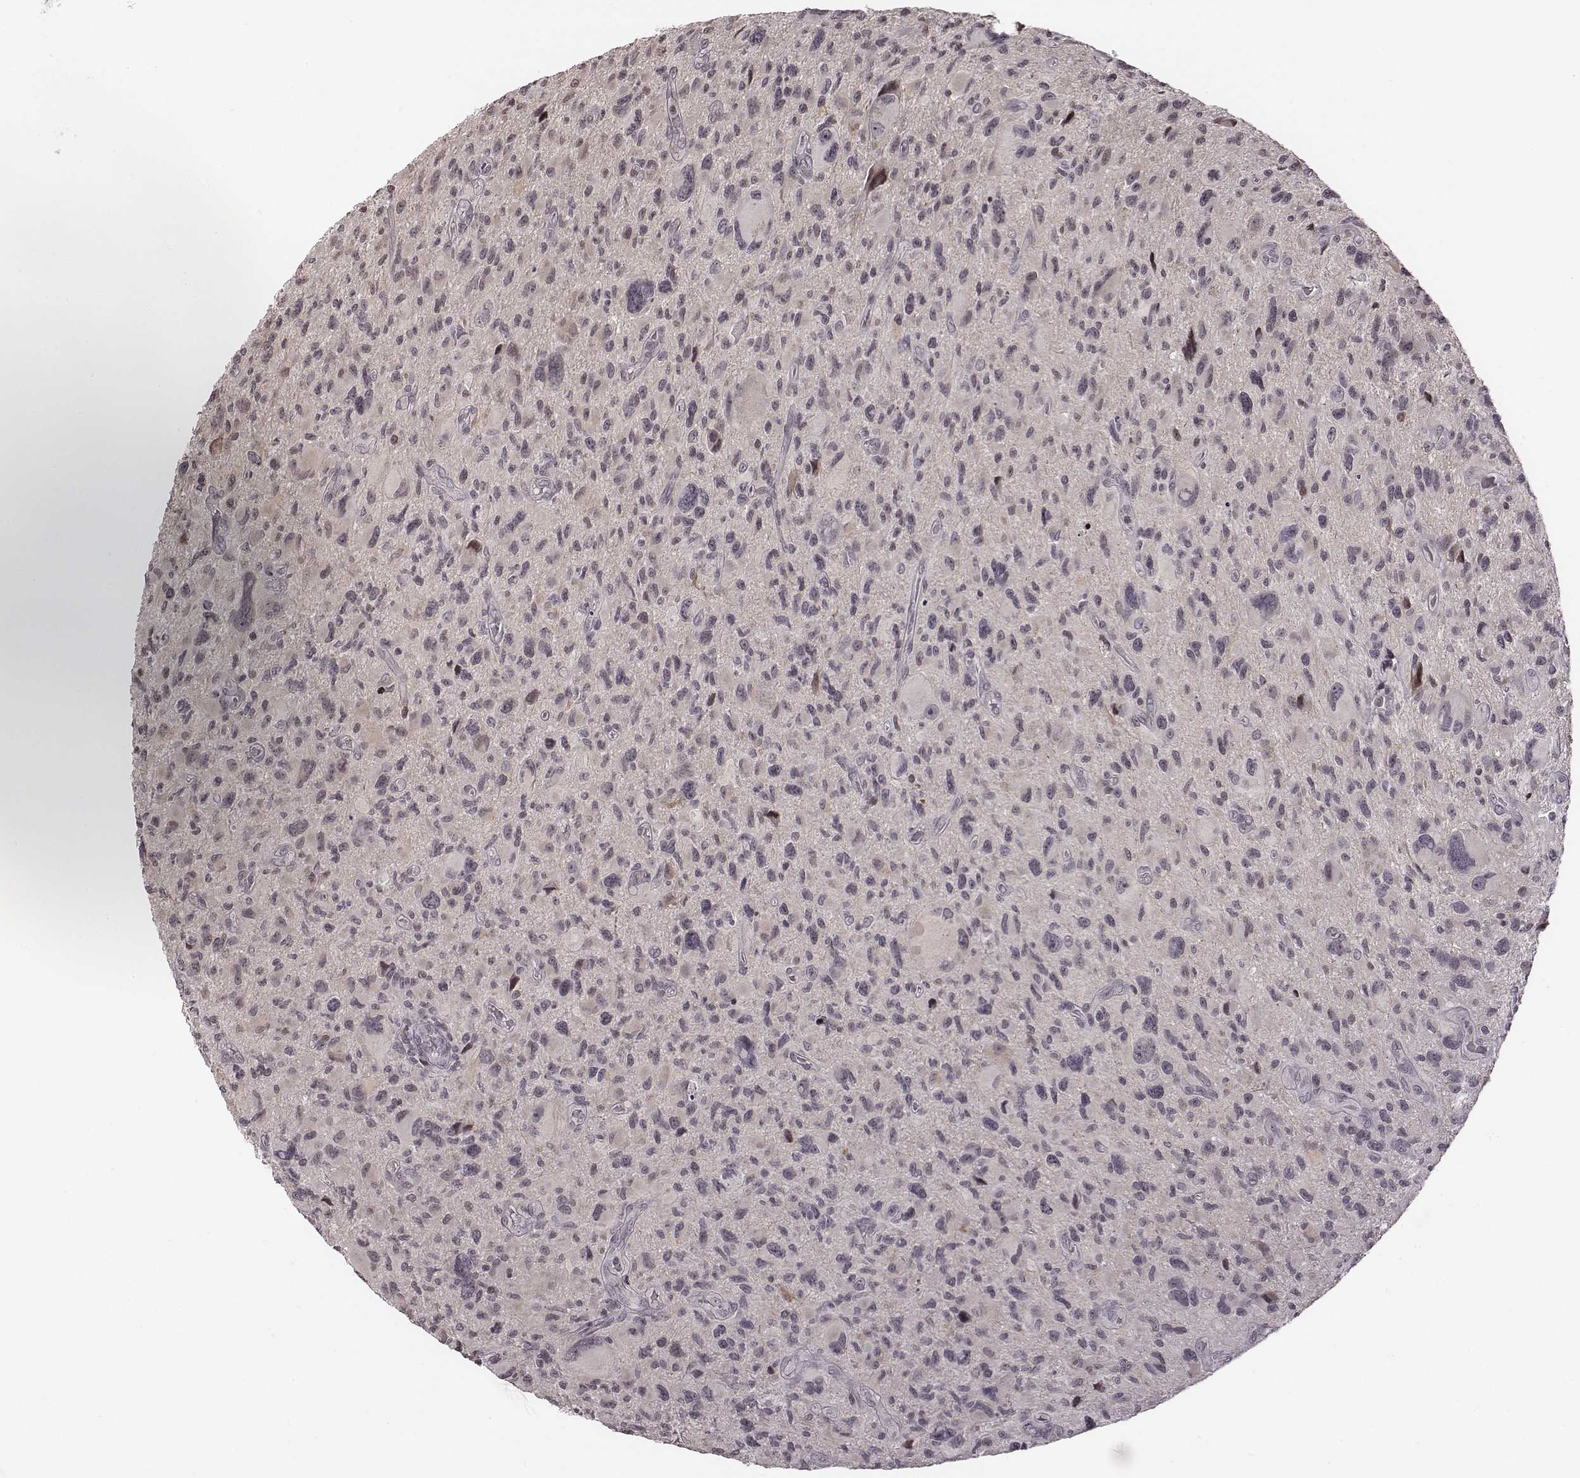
{"staining": {"intensity": "negative", "quantity": "none", "location": "none"}, "tissue": "glioma", "cell_type": "Tumor cells", "image_type": "cancer", "snomed": [{"axis": "morphology", "description": "Glioma, malignant, NOS"}, {"axis": "morphology", "description": "Glioma, malignant, High grade"}, {"axis": "topography", "description": "Brain"}], "caption": "IHC of human malignant glioma (high-grade) displays no staining in tumor cells.", "gene": "GRM4", "patient": {"sex": "female", "age": 71}}